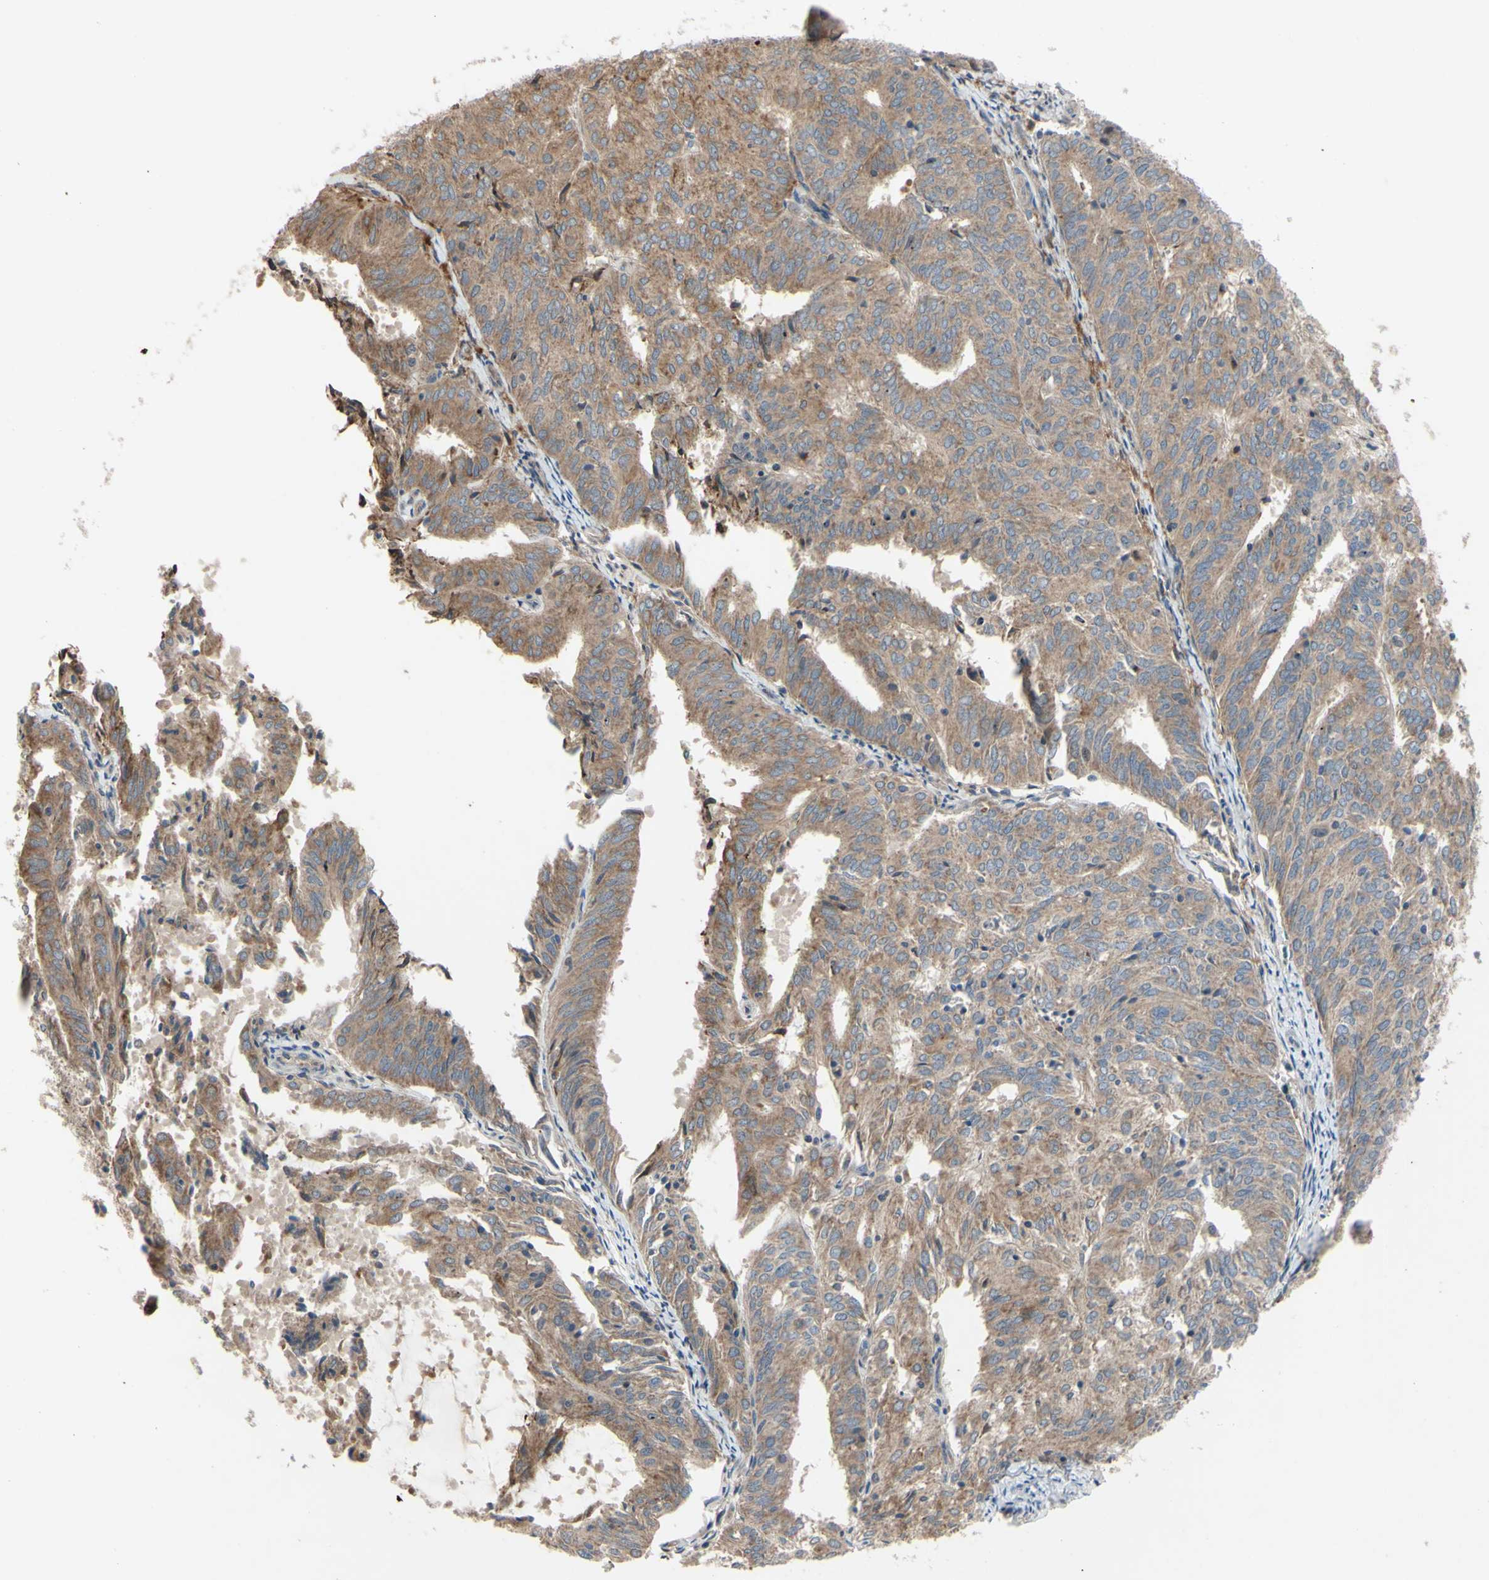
{"staining": {"intensity": "moderate", "quantity": ">75%", "location": "cytoplasmic/membranous"}, "tissue": "endometrial cancer", "cell_type": "Tumor cells", "image_type": "cancer", "snomed": [{"axis": "morphology", "description": "Adenocarcinoma, NOS"}, {"axis": "topography", "description": "Uterus"}], "caption": "Approximately >75% of tumor cells in endometrial cancer show moderate cytoplasmic/membranous protein expression as visualized by brown immunohistochemical staining.", "gene": "XIAP", "patient": {"sex": "female", "age": 60}}